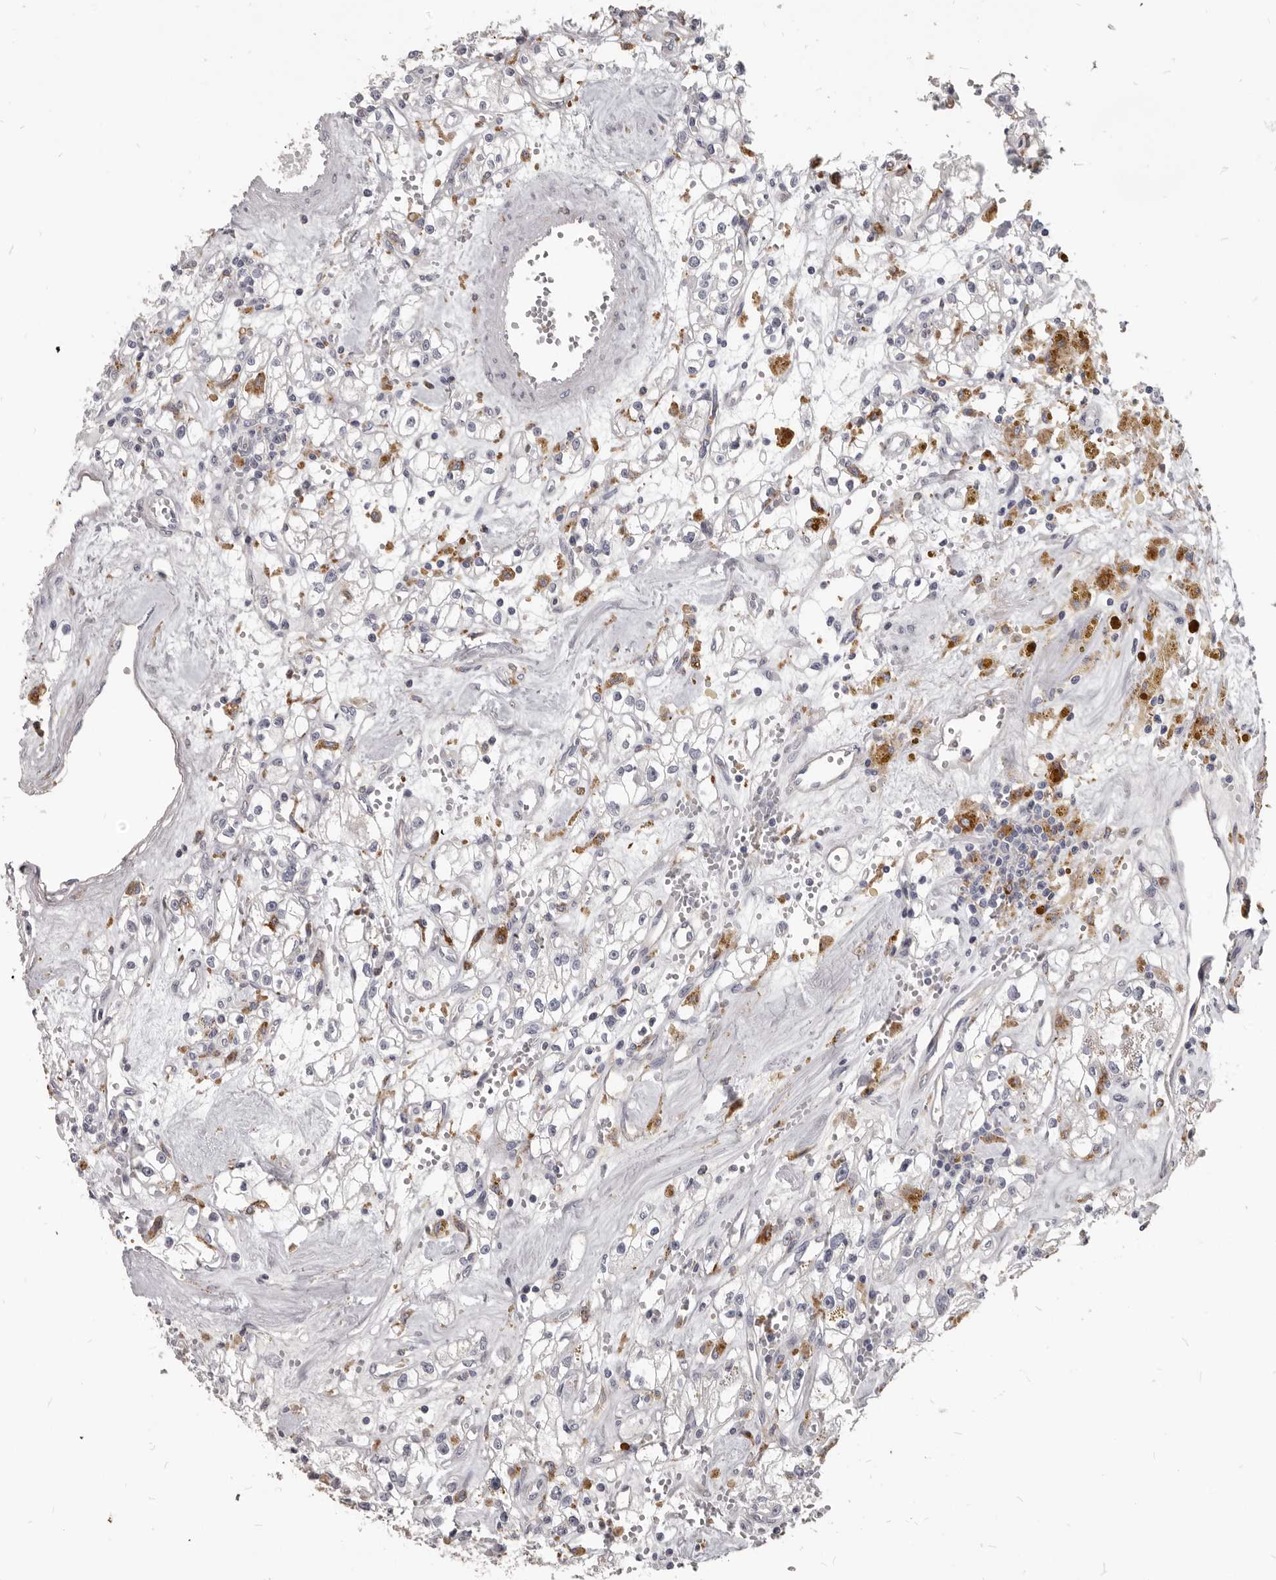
{"staining": {"intensity": "negative", "quantity": "none", "location": "none"}, "tissue": "renal cancer", "cell_type": "Tumor cells", "image_type": "cancer", "snomed": [{"axis": "morphology", "description": "Adenocarcinoma, NOS"}, {"axis": "topography", "description": "Kidney"}], "caption": "The image demonstrates no staining of tumor cells in renal cancer.", "gene": "PI4K2A", "patient": {"sex": "male", "age": 56}}